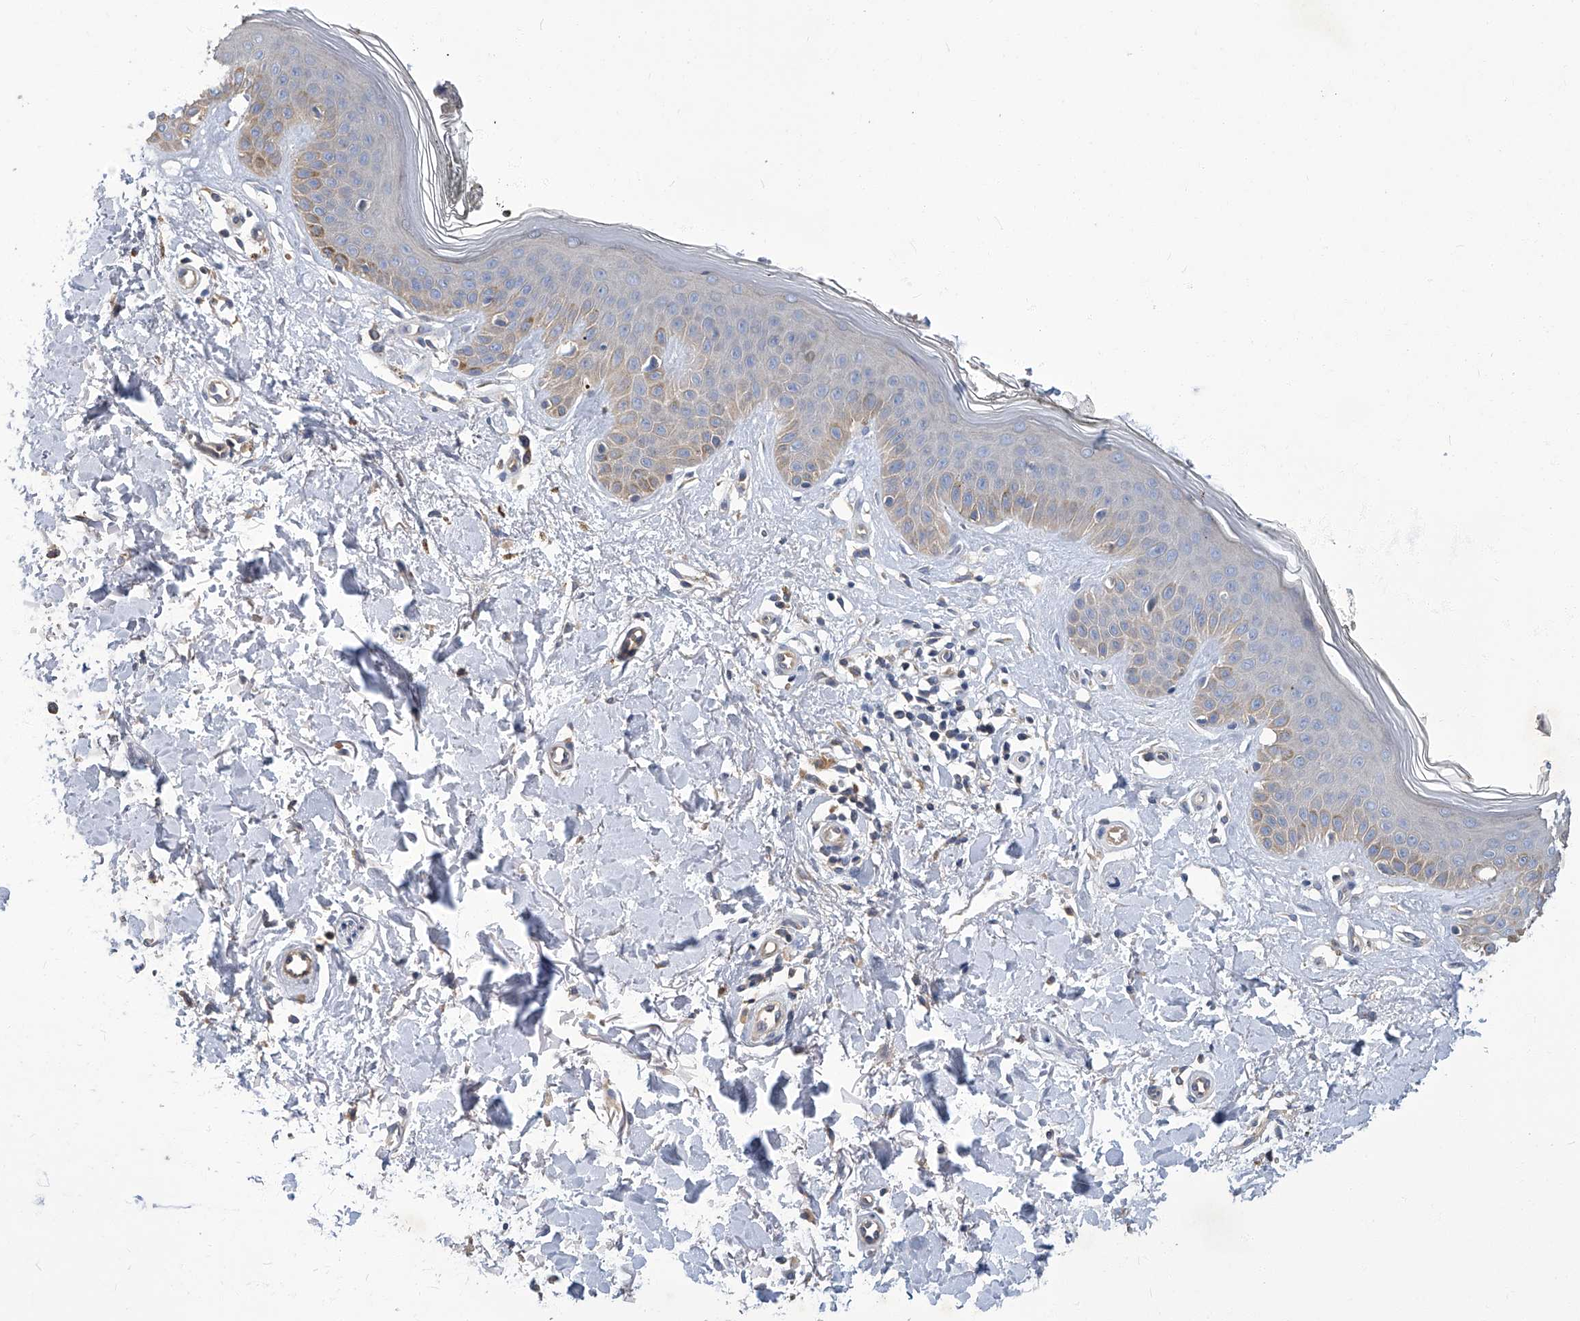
{"staining": {"intensity": "weak", "quantity": ">75%", "location": "cytoplasmic/membranous"}, "tissue": "skin", "cell_type": "Fibroblasts", "image_type": "normal", "snomed": [{"axis": "morphology", "description": "Normal tissue, NOS"}, {"axis": "topography", "description": "Skin"}], "caption": "Immunohistochemical staining of unremarkable human skin displays >75% levels of weak cytoplasmic/membranous protein expression in about >75% of fibroblasts.", "gene": "TGFBR1", "patient": {"sex": "female", "age": 64}}